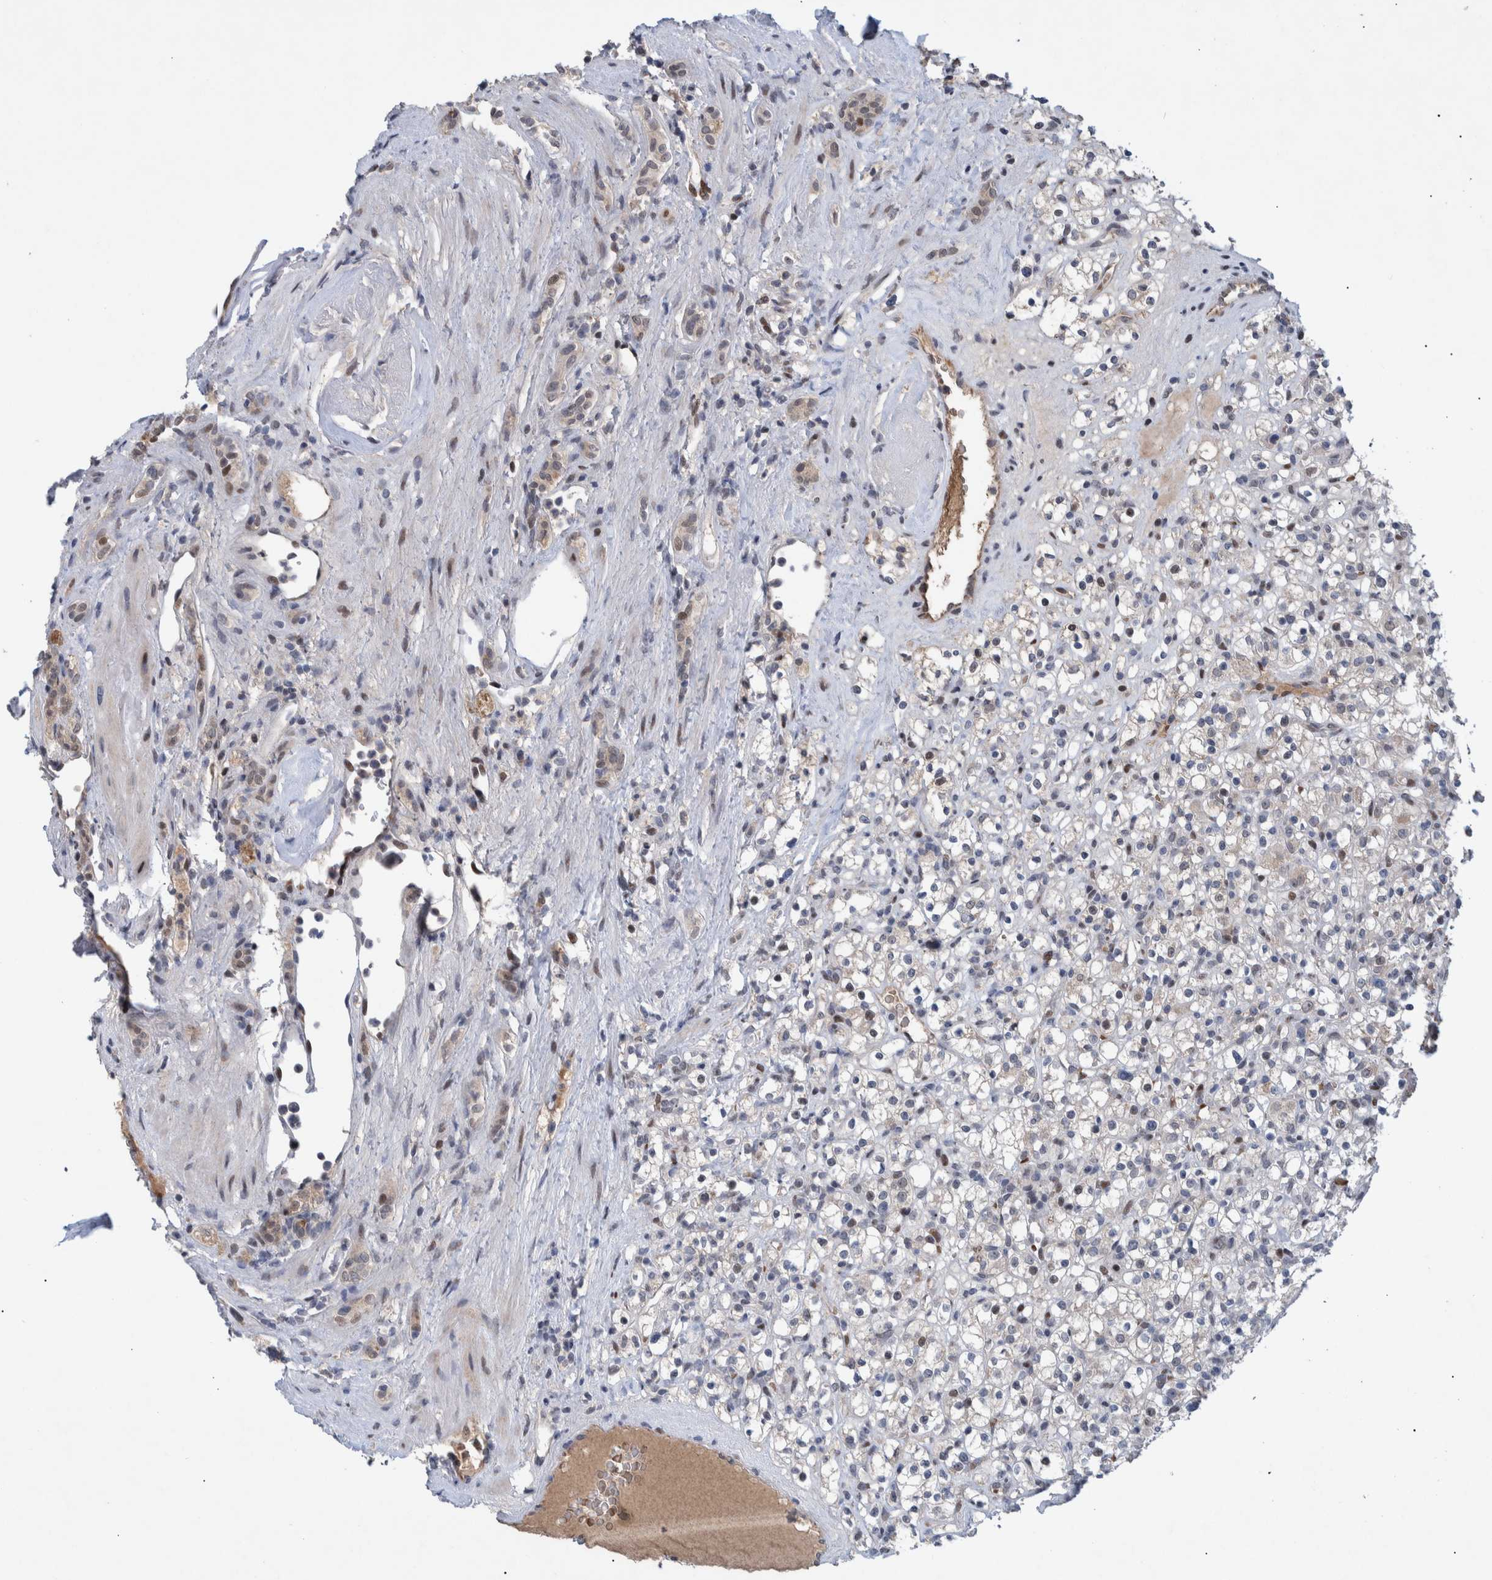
{"staining": {"intensity": "negative", "quantity": "none", "location": "none"}, "tissue": "renal cancer", "cell_type": "Tumor cells", "image_type": "cancer", "snomed": [{"axis": "morphology", "description": "Normal tissue, NOS"}, {"axis": "morphology", "description": "Adenocarcinoma, NOS"}, {"axis": "topography", "description": "Kidney"}], "caption": "The micrograph demonstrates no significant staining in tumor cells of renal adenocarcinoma.", "gene": "ESRP1", "patient": {"sex": "female", "age": 72}}